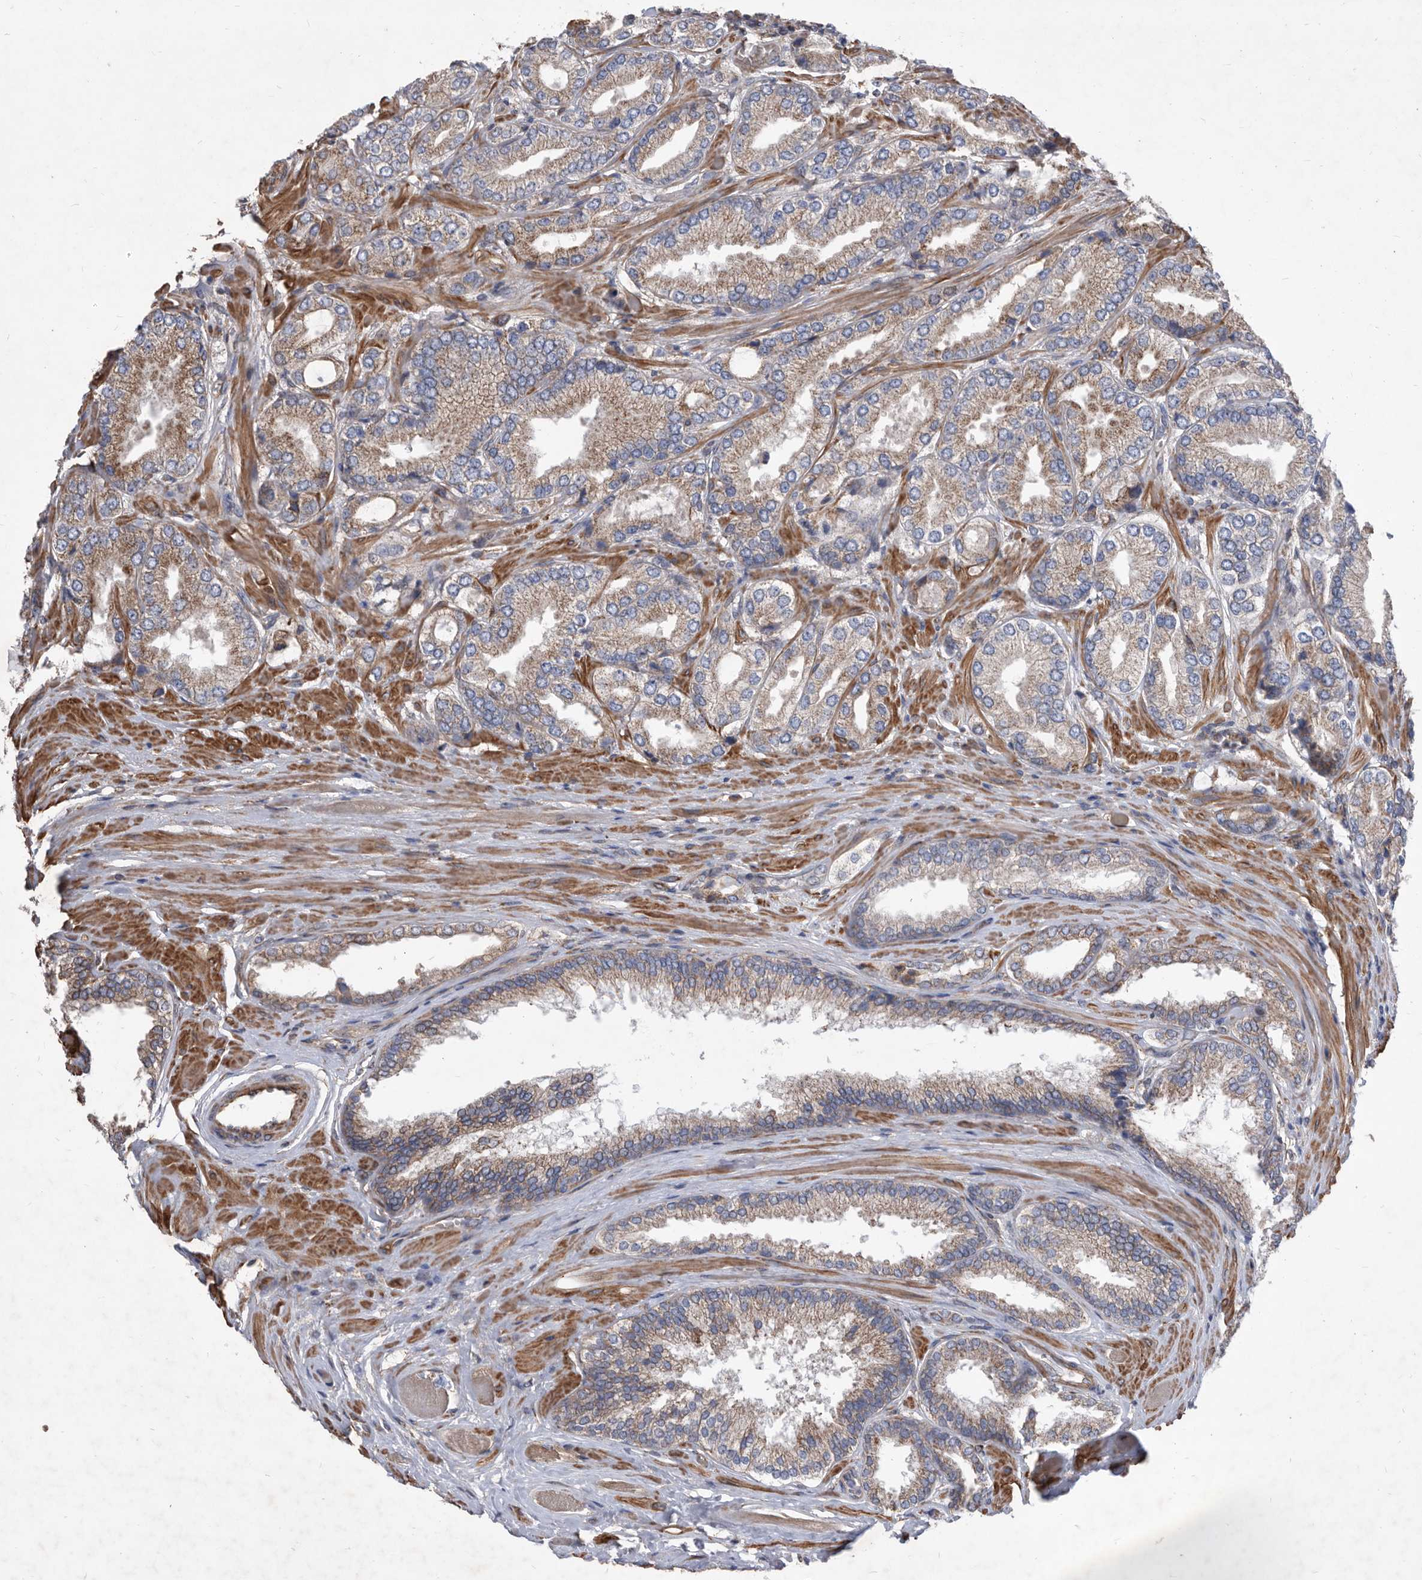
{"staining": {"intensity": "weak", "quantity": ">75%", "location": "cytoplasmic/membranous"}, "tissue": "prostate cancer", "cell_type": "Tumor cells", "image_type": "cancer", "snomed": [{"axis": "morphology", "description": "Adenocarcinoma, Low grade"}, {"axis": "topography", "description": "Prostate"}], "caption": "Tumor cells demonstrate weak cytoplasmic/membranous positivity in about >75% of cells in low-grade adenocarcinoma (prostate).", "gene": "ATP13A3", "patient": {"sex": "male", "age": 62}}